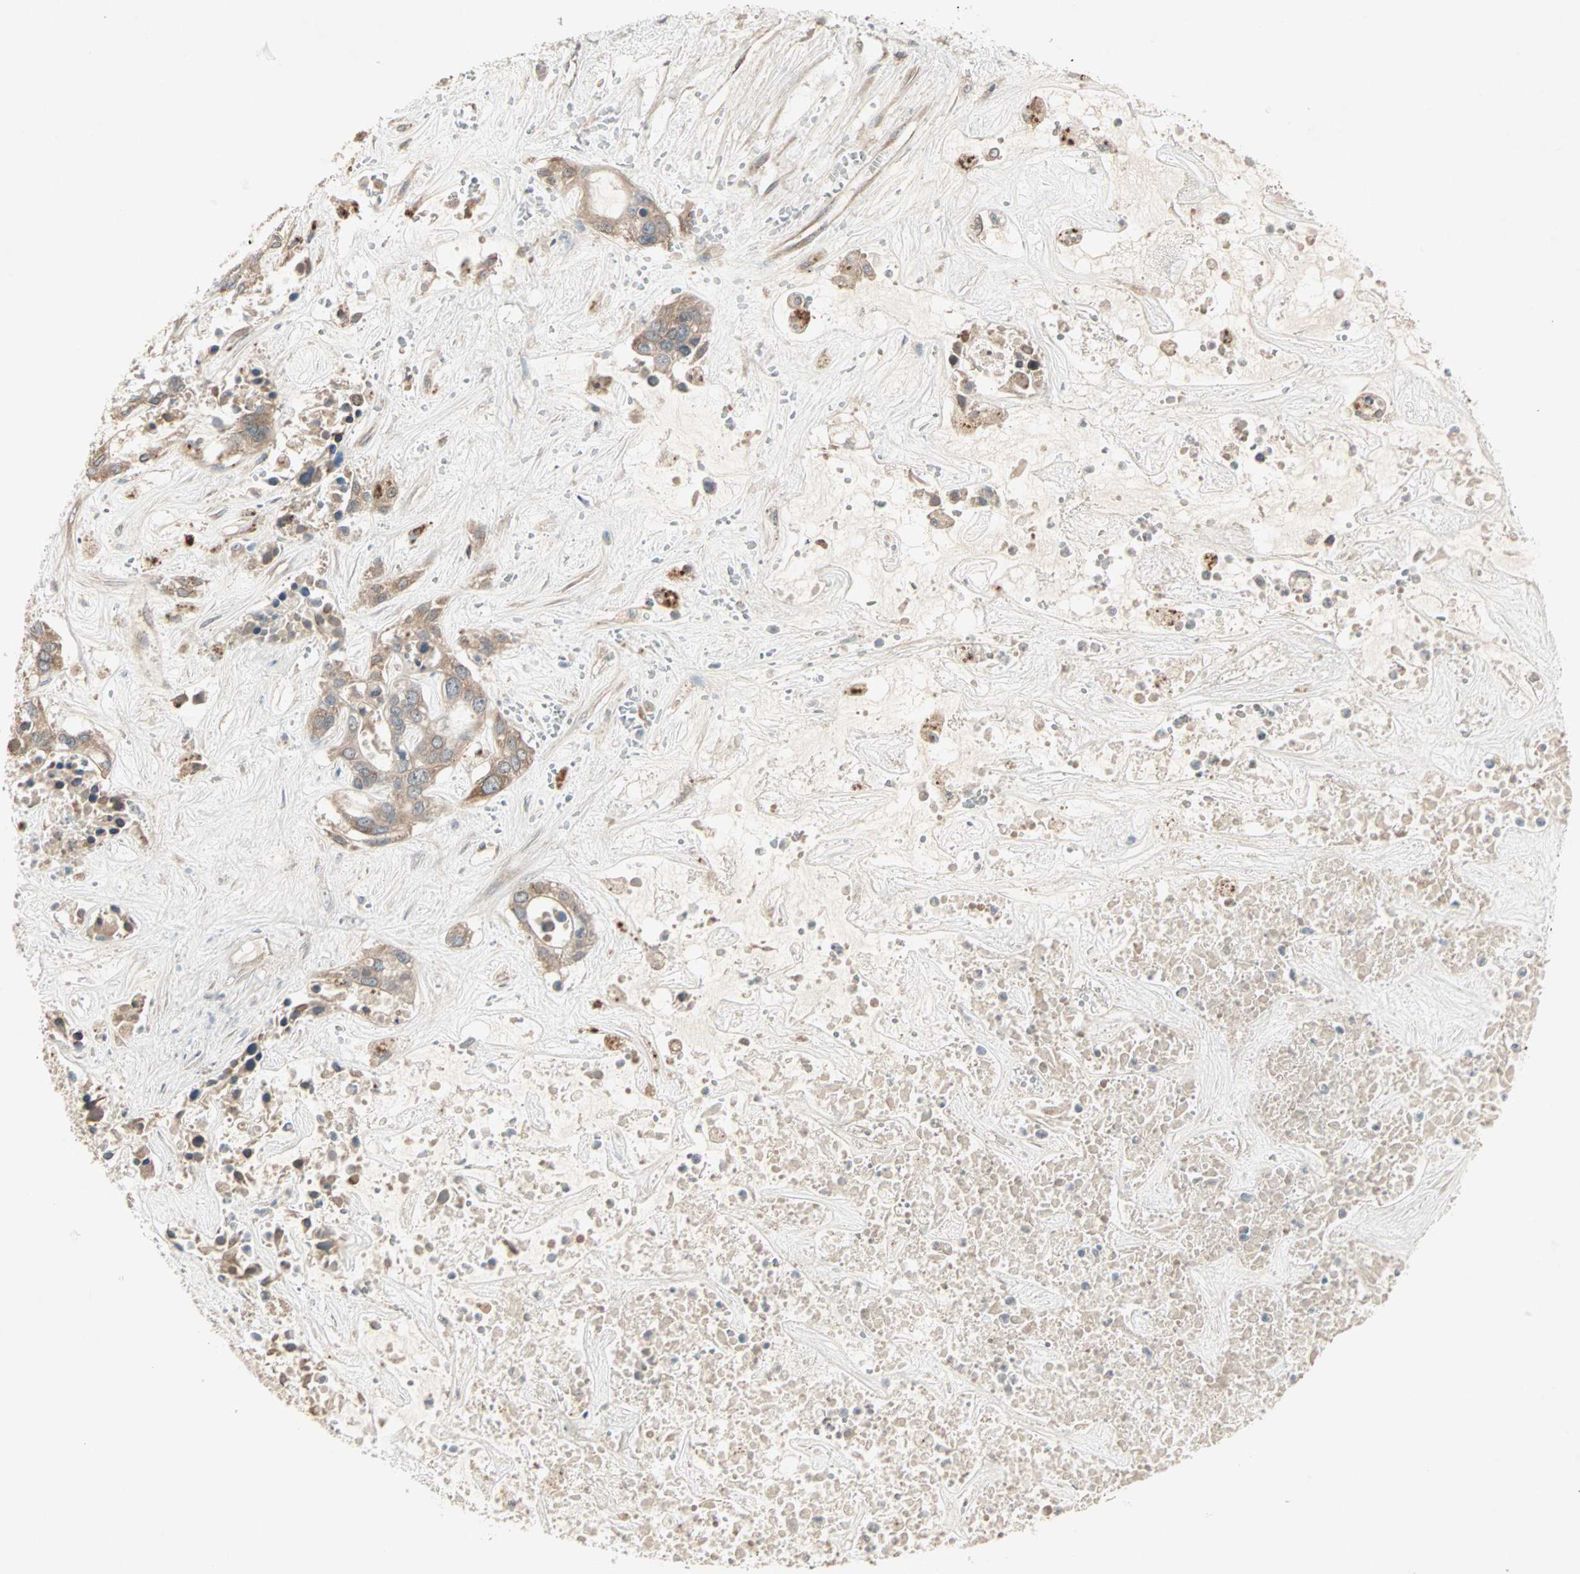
{"staining": {"intensity": "weak", "quantity": "25%-75%", "location": "cytoplasmic/membranous"}, "tissue": "liver cancer", "cell_type": "Tumor cells", "image_type": "cancer", "snomed": [{"axis": "morphology", "description": "Cholangiocarcinoma"}, {"axis": "topography", "description": "Liver"}], "caption": "IHC (DAB (3,3'-diaminobenzidine)) staining of human liver cancer reveals weak cytoplasmic/membranous protein staining in approximately 25%-75% of tumor cells. (IHC, brightfield microscopy, high magnification).", "gene": "JMJD7-PLA2G4B", "patient": {"sex": "female", "age": 65}}